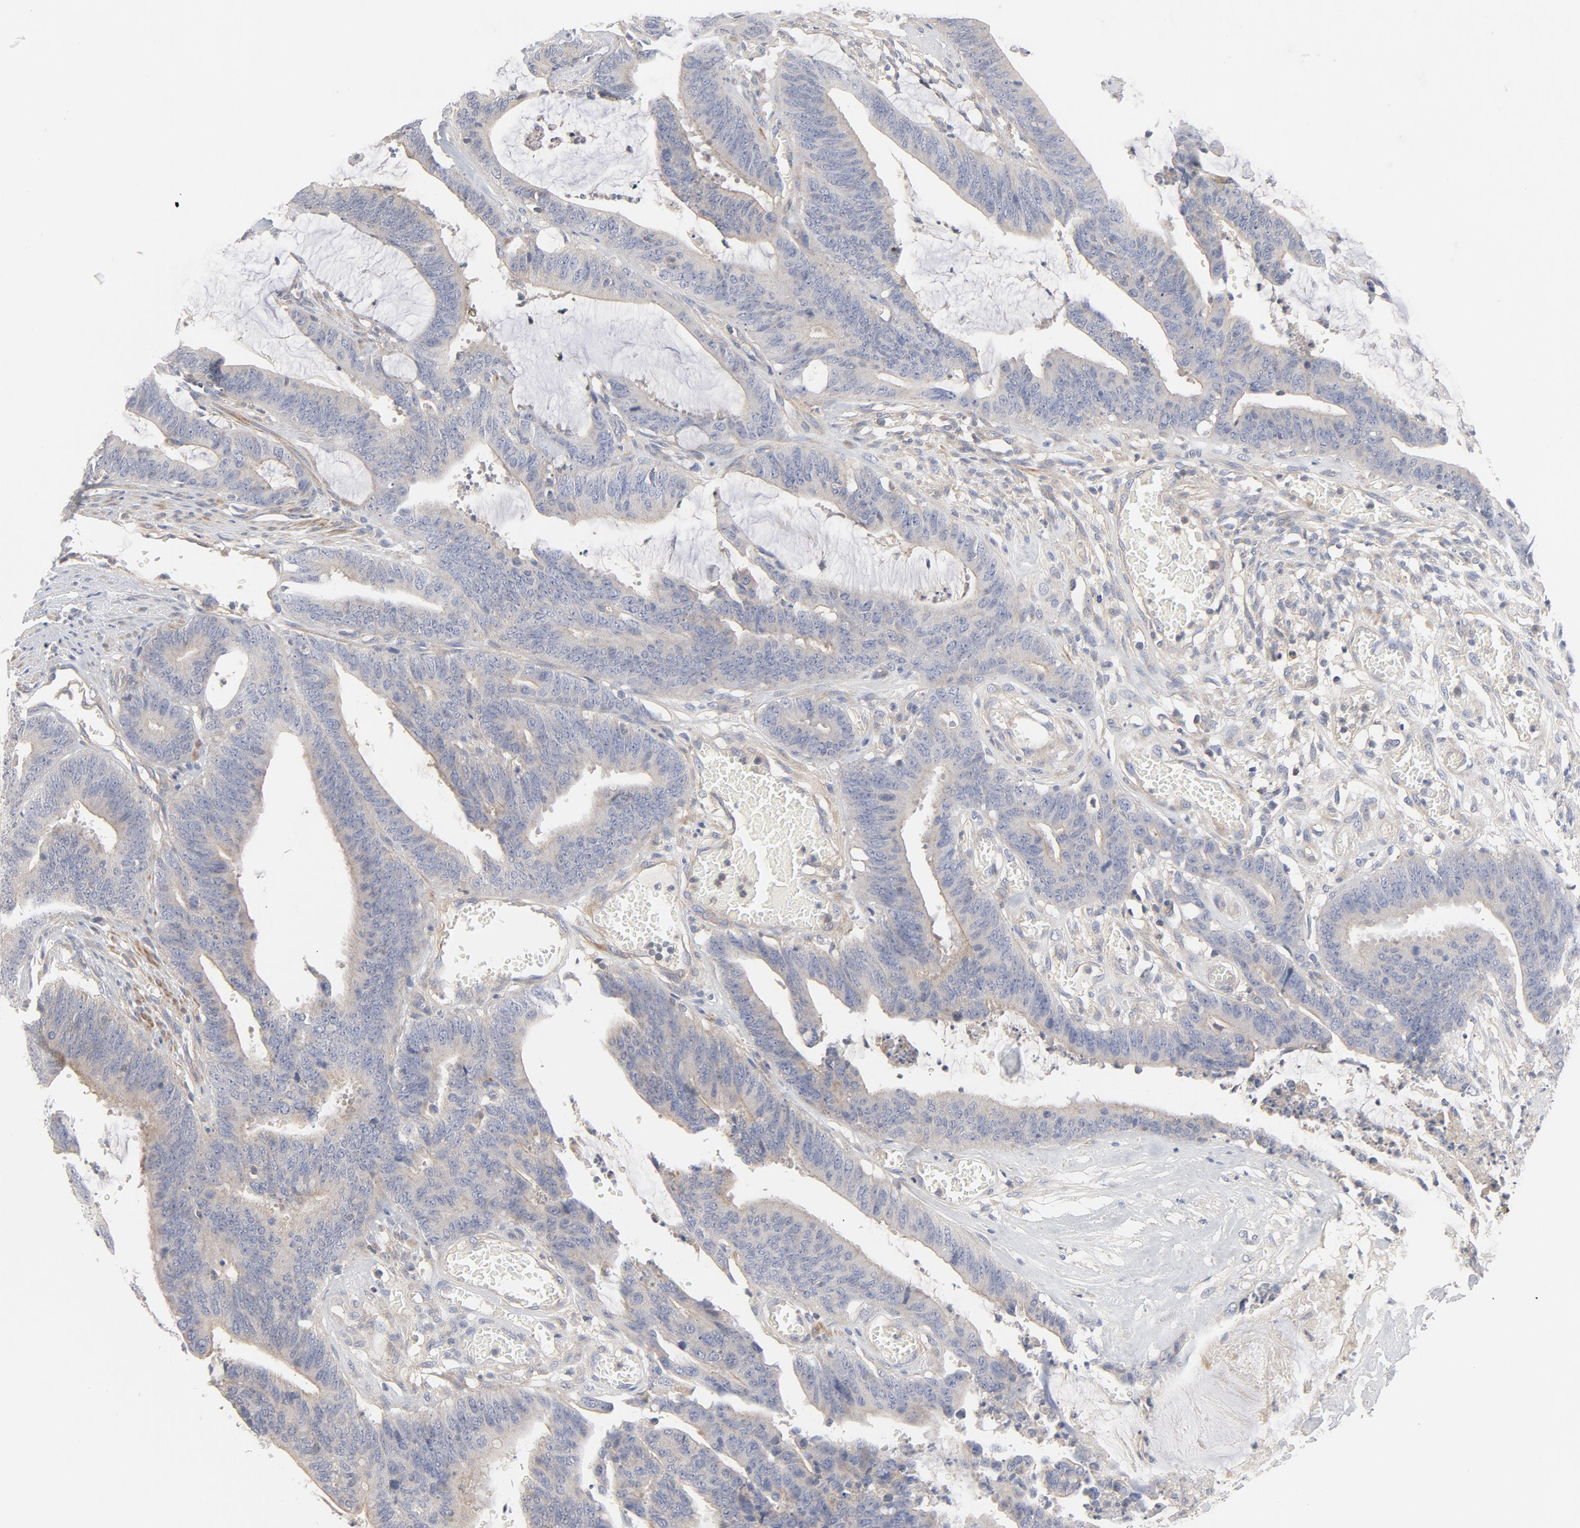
{"staining": {"intensity": "negative", "quantity": "none", "location": "none"}, "tissue": "colorectal cancer", "cell_type": "Tumor cells", "image_type": "cancer", "snomed": [{"axis": "morphology", "description": "Adenocarcinoma, NOS"}, {"axis": "topography", "description": "Rectum"}], "caption": "DAB immunohistochemical staining of human colorectal adenocarcinoma demonstrates no significant positivity in tumor cells.", "gene": "ROCK1", "patient": {"sex": "female", "age": 66}}